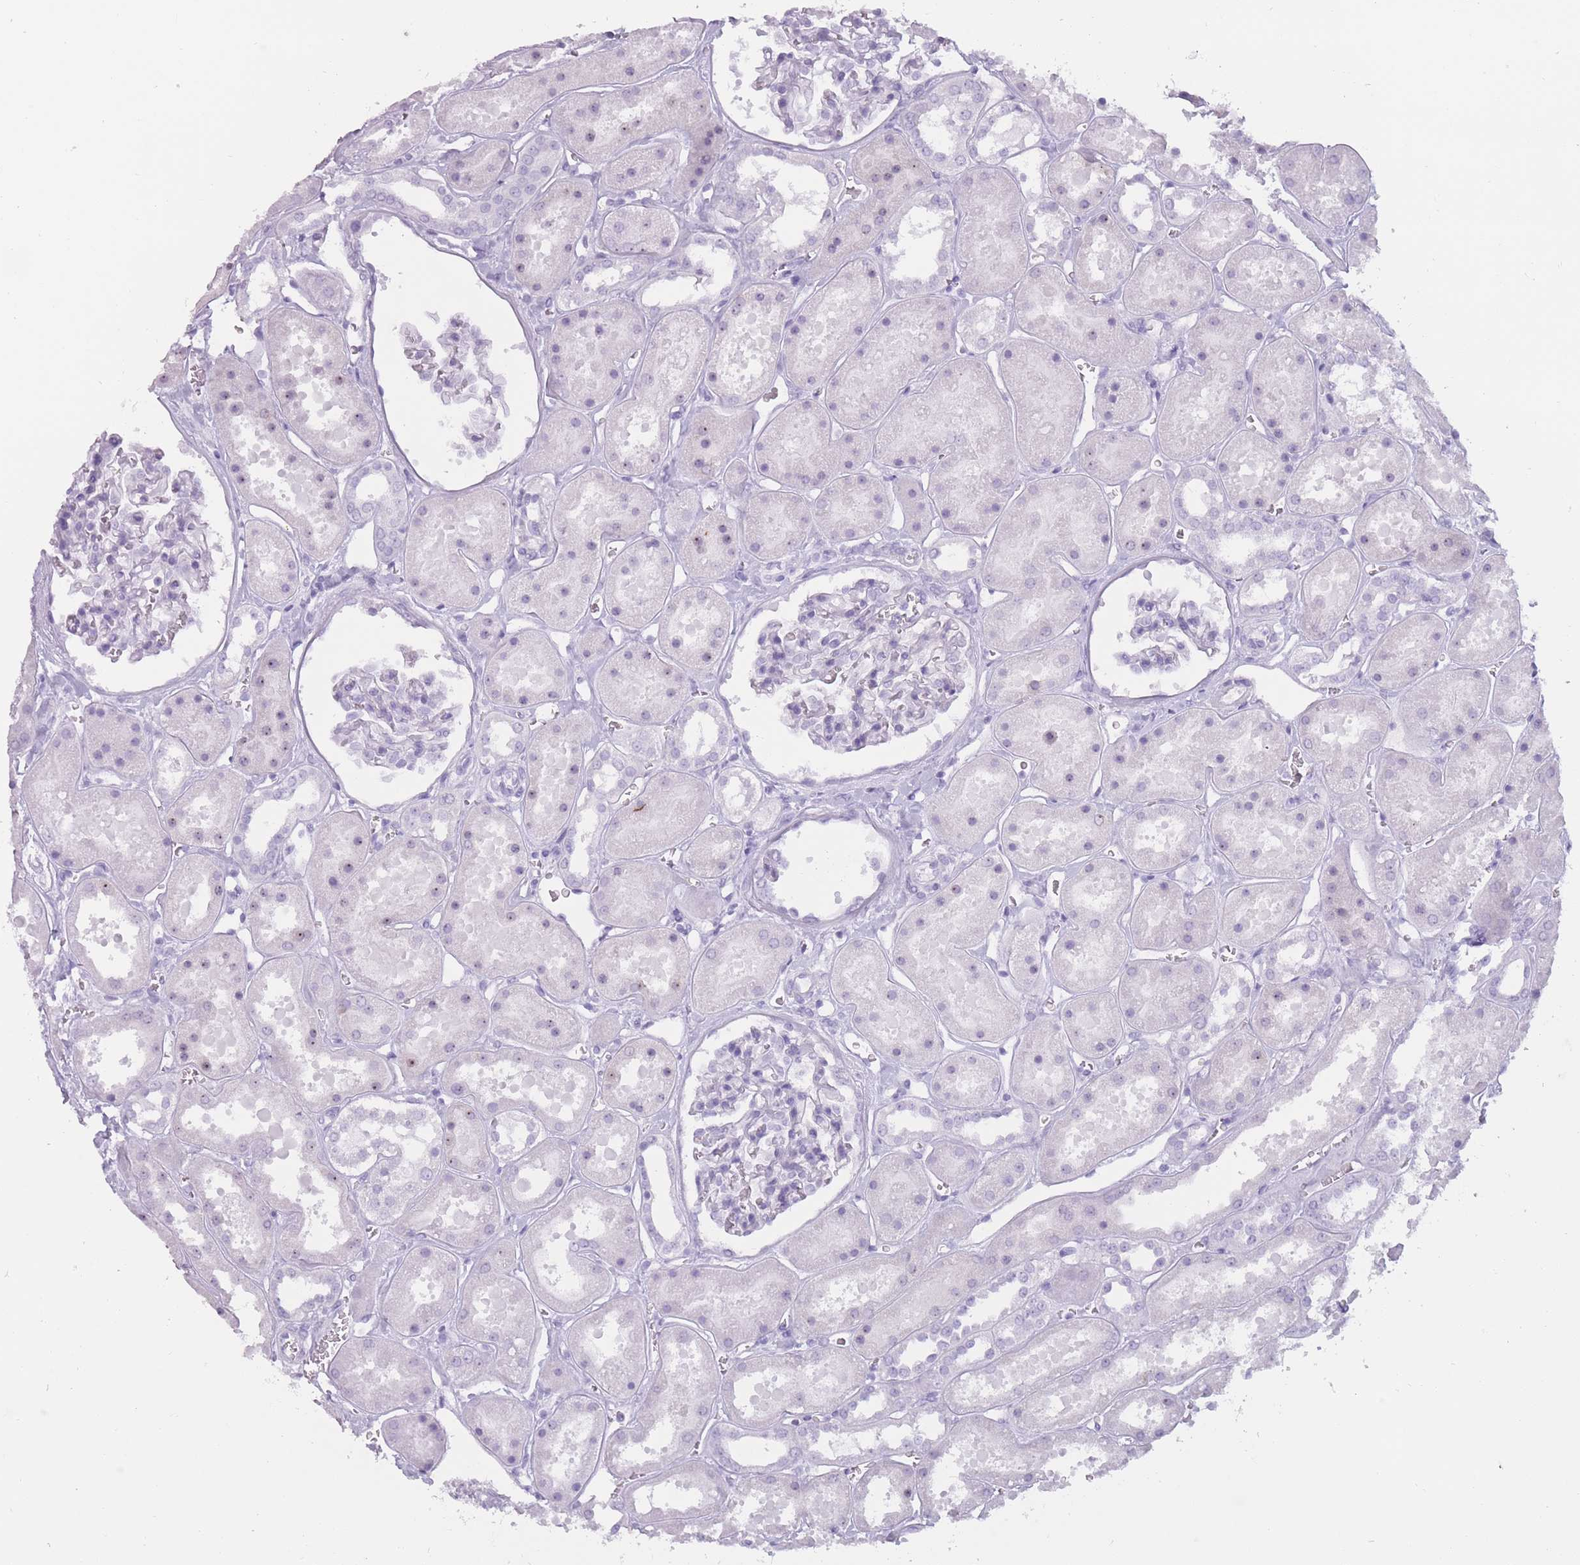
{"staining": {"intensity": "negative", "quantity": "none", "location": "none"}, "tissue": "kidney", "cell_type": "Cells in glomeruli", "image_type": "normal", "snomed": [{"axis": "morphology", "description": "Normal tissue, NOS"}, {"axis": "topography", "description": "Kidney"}], "caption": "An IHC histopathology image of unremarkable kidney is shown. There is no staining in cells in glomeruli of kidney.", "gene": "PNMA3", "patient": {"sex": "female", "age": 41}}